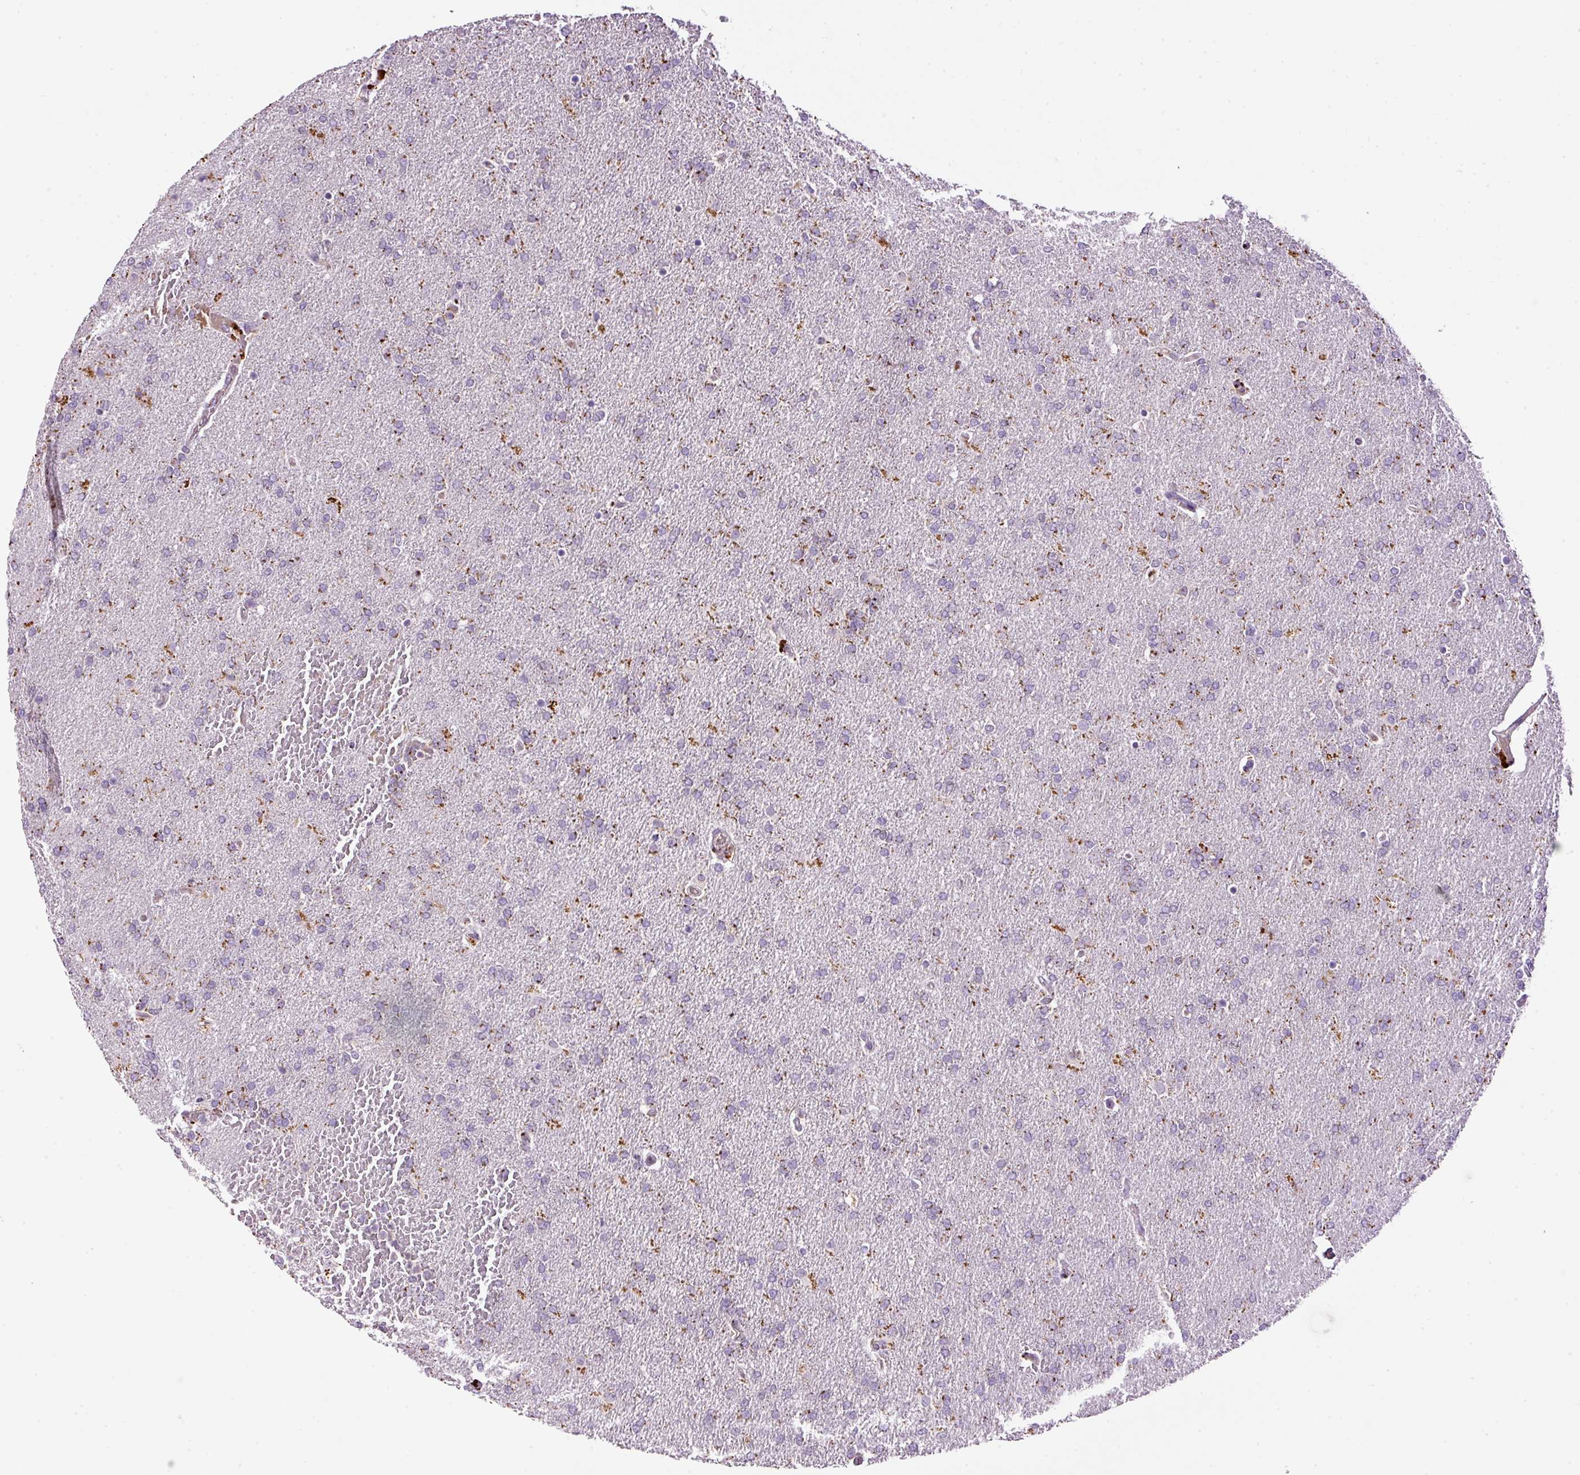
{"staining": {"intensity": "moderate", "quantity": "25%-75%", "location": "cytoplasmic/membranous"}, "tissue": "glioma", "cell_type": "Tumor cells", "image_type": "cancer", "snomed": [{"axis": "morphology", "description": "Glioma, malignant, High grade"}, {"axis": "topography", "description": "Brain"}], "caption": "A micrograph of glioma stained for a protein reveals moderate cytoplasmic/membranous brown staining in tumor cells.", "gene": "ZNF639", "patient": {"sex": "male", "age": 72}}